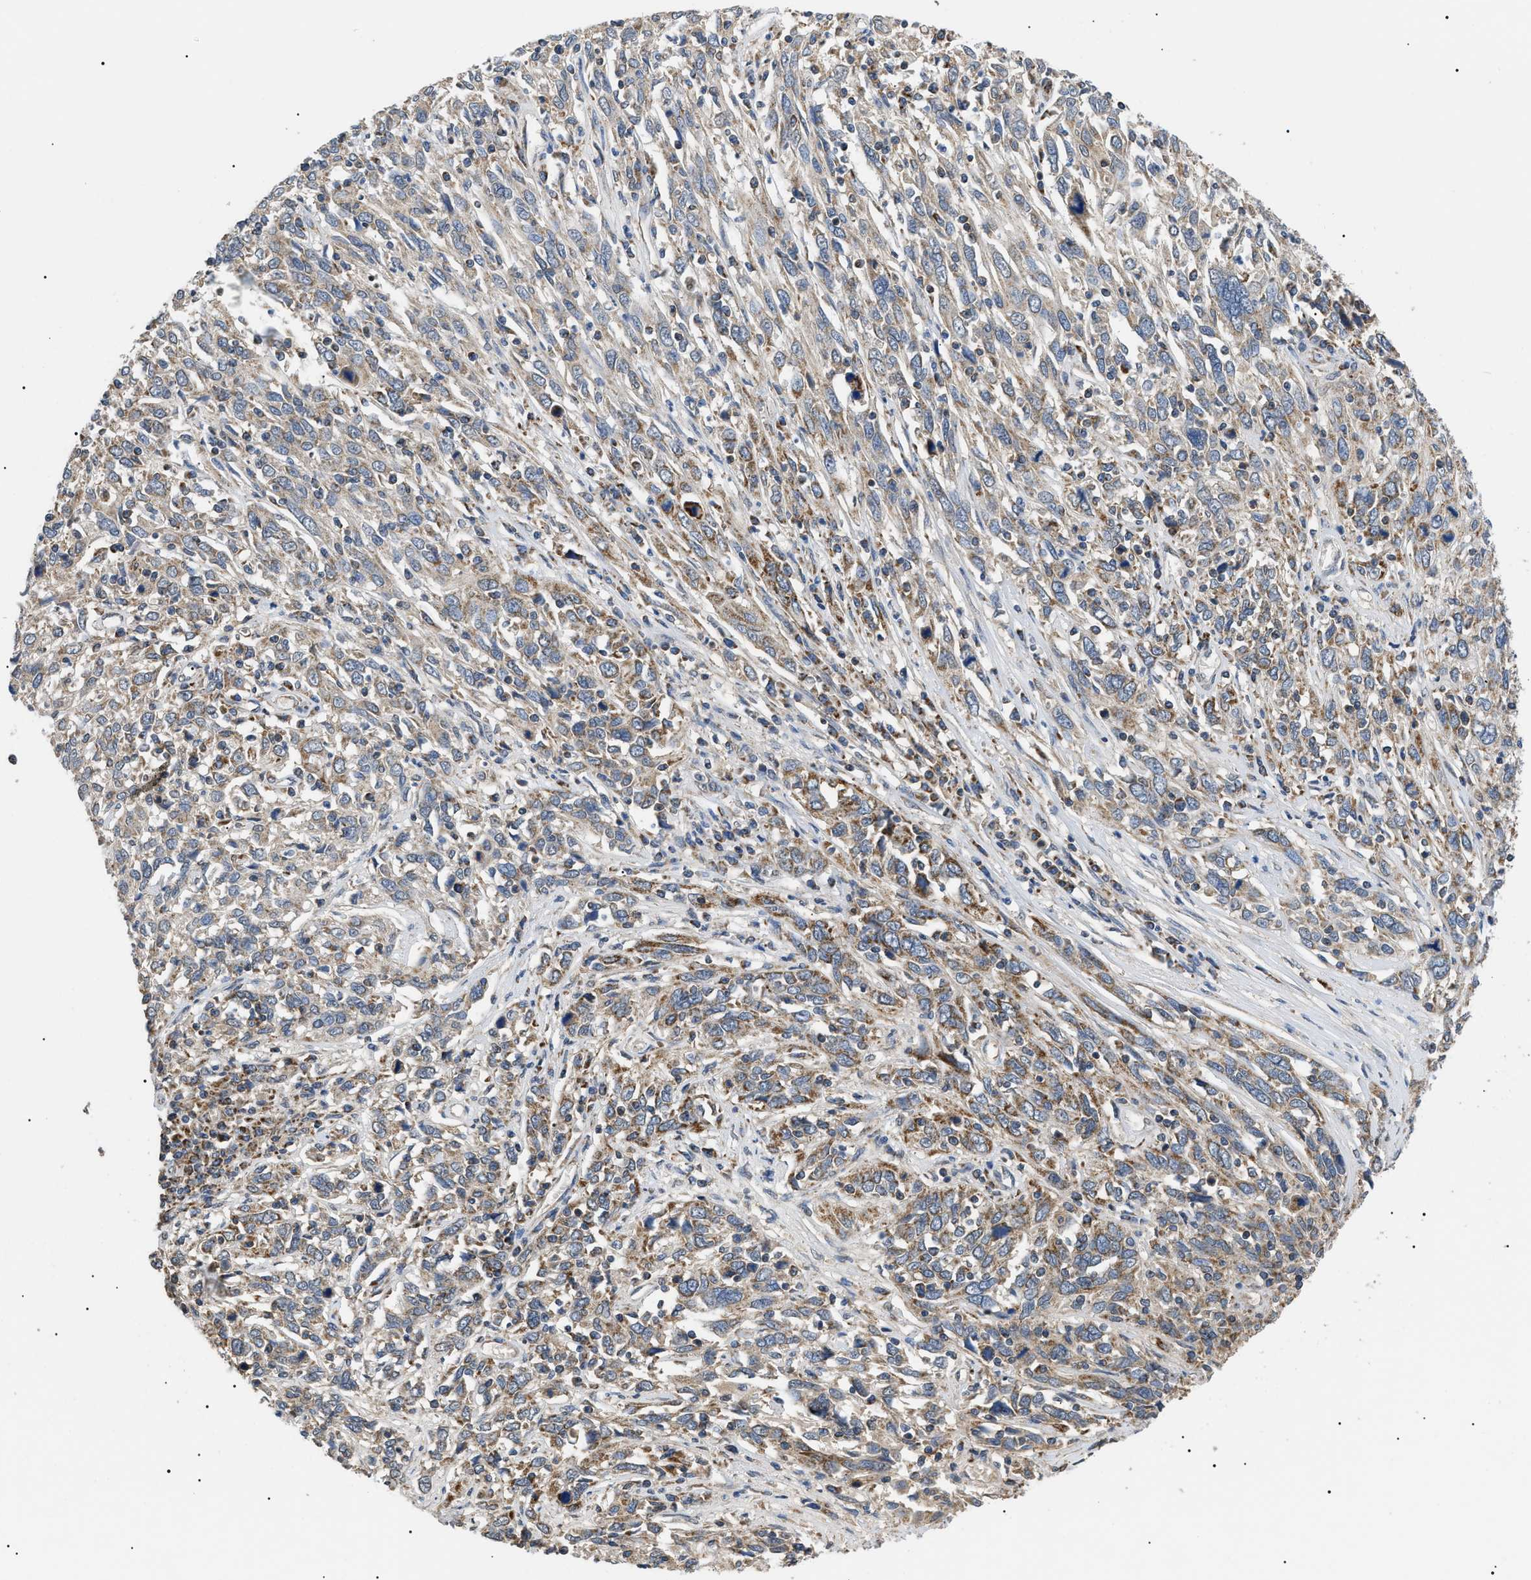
{"staining": {"intensity": "moderate", "quantity": "25%-75%", "location": "cytoplasmic/membranous"}, "tissue": "cervical cancer", "cell_type": "Tumor cells", "image_type": "cancer", "snomed": [{"axis": "morphology", "description": "Squamous cell carcinoma, NOS"}, {"axis": "topography", "description": "Cervix"}], "caption": "Cervical cancer (squamous cell carcinoma) tissue displays moderate cytoplasmic/membranous expression in approximately 25%-75% of tumor cells, visualized by immunohistochemistry.", "gene": "TOMM6", "patient": {"sex": "female", "age": 46}}